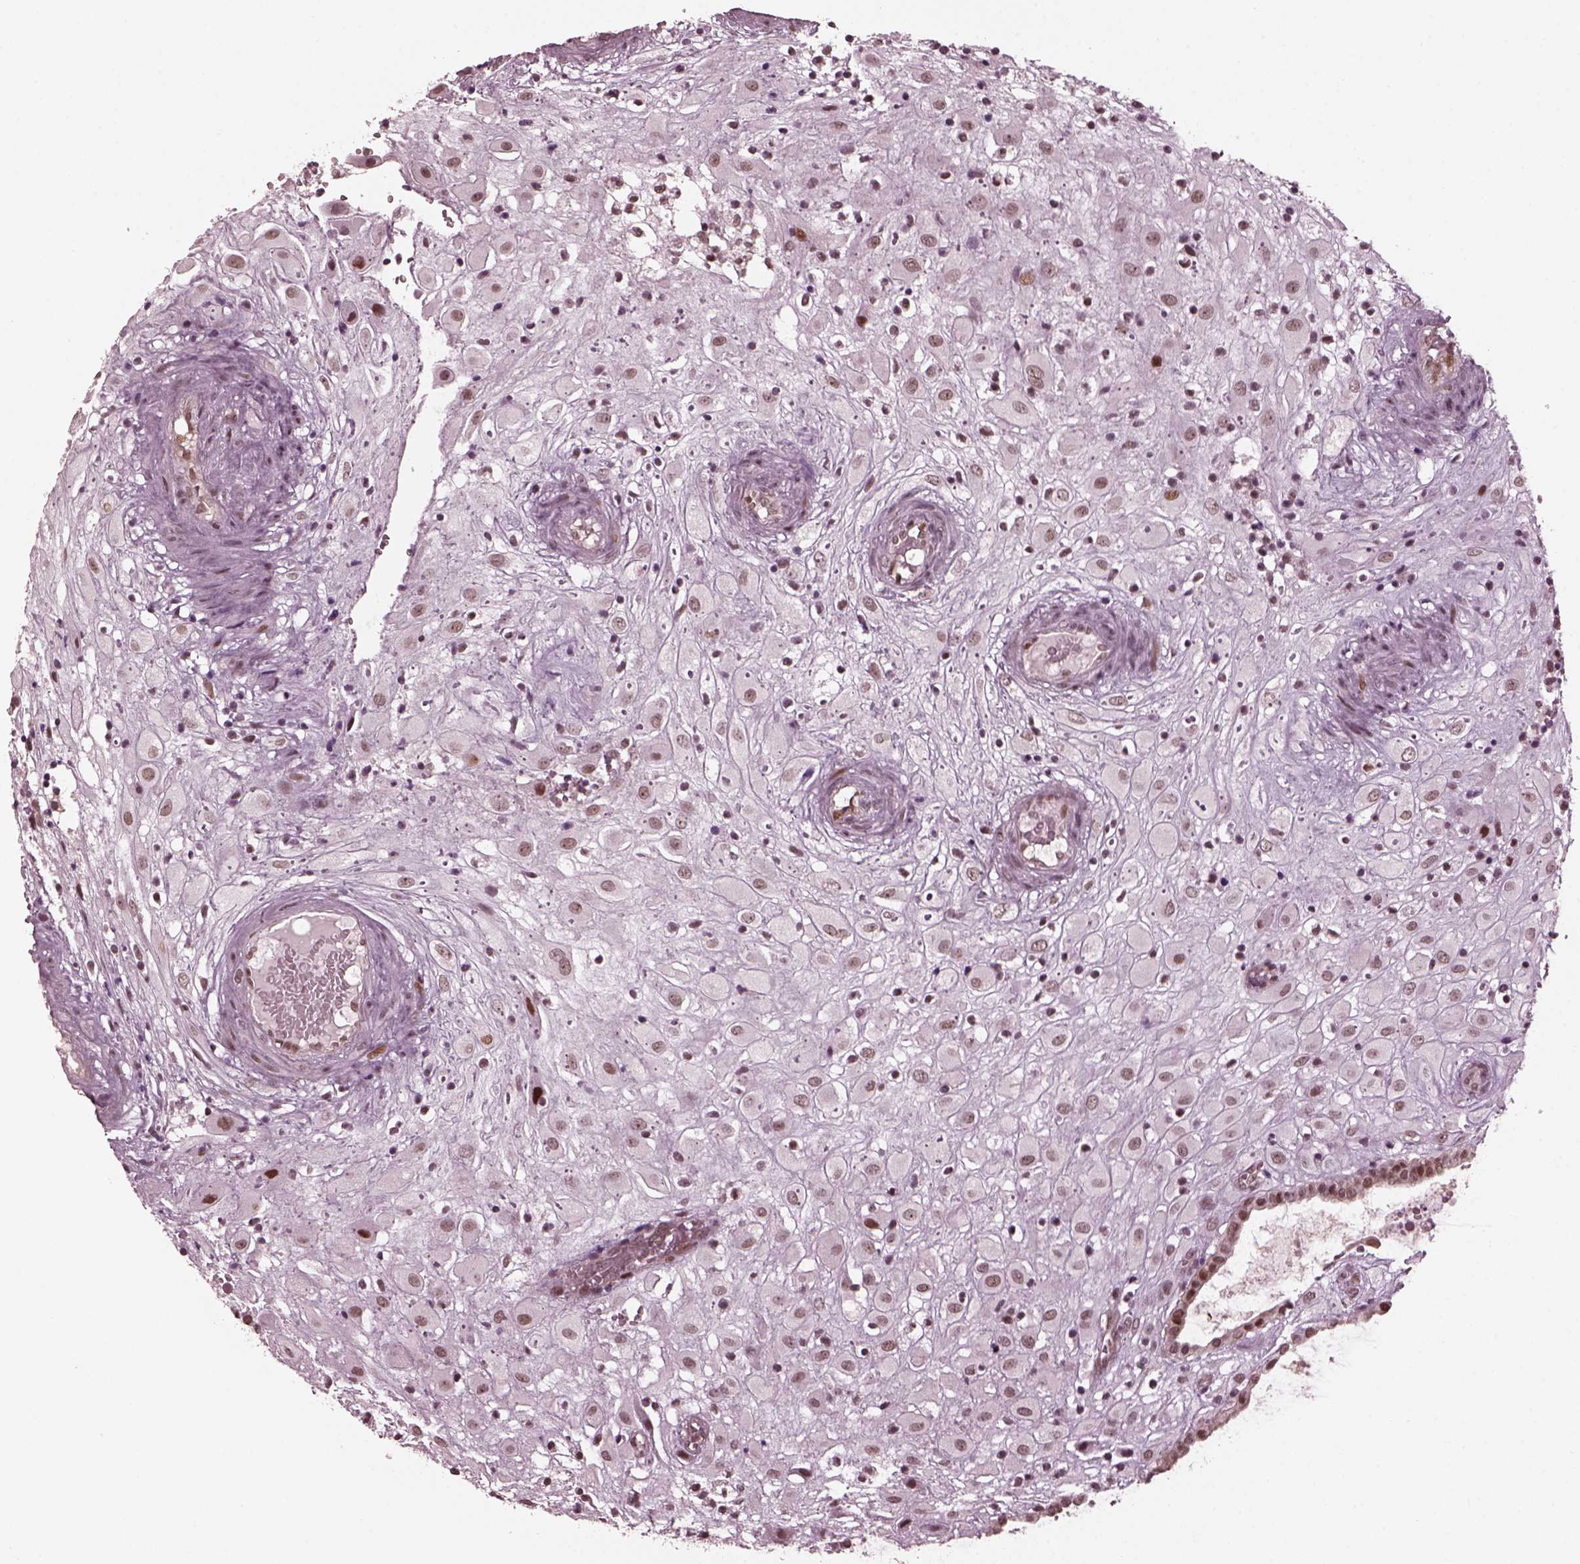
{"staining": {"intensity": "moderate", "quantity": "<25%", "location": "nuclear"}, "tissue": "placenta", "cell_type": "Decidual cells", "image_type": "normal", "snomed": [{"axis": "morphology", "description": "Normal tissue, NOS"}, {"axis": "topography", "description": "Placenta"}], "caption": "This micrograph shows immunohistochemistry (IHC) staining of normal human placenta, with low moderate nuclear staining in approximately <25% of decidual cells.", "gene": "TRIB3", "patient": {"sex": "female", "age": 24}}